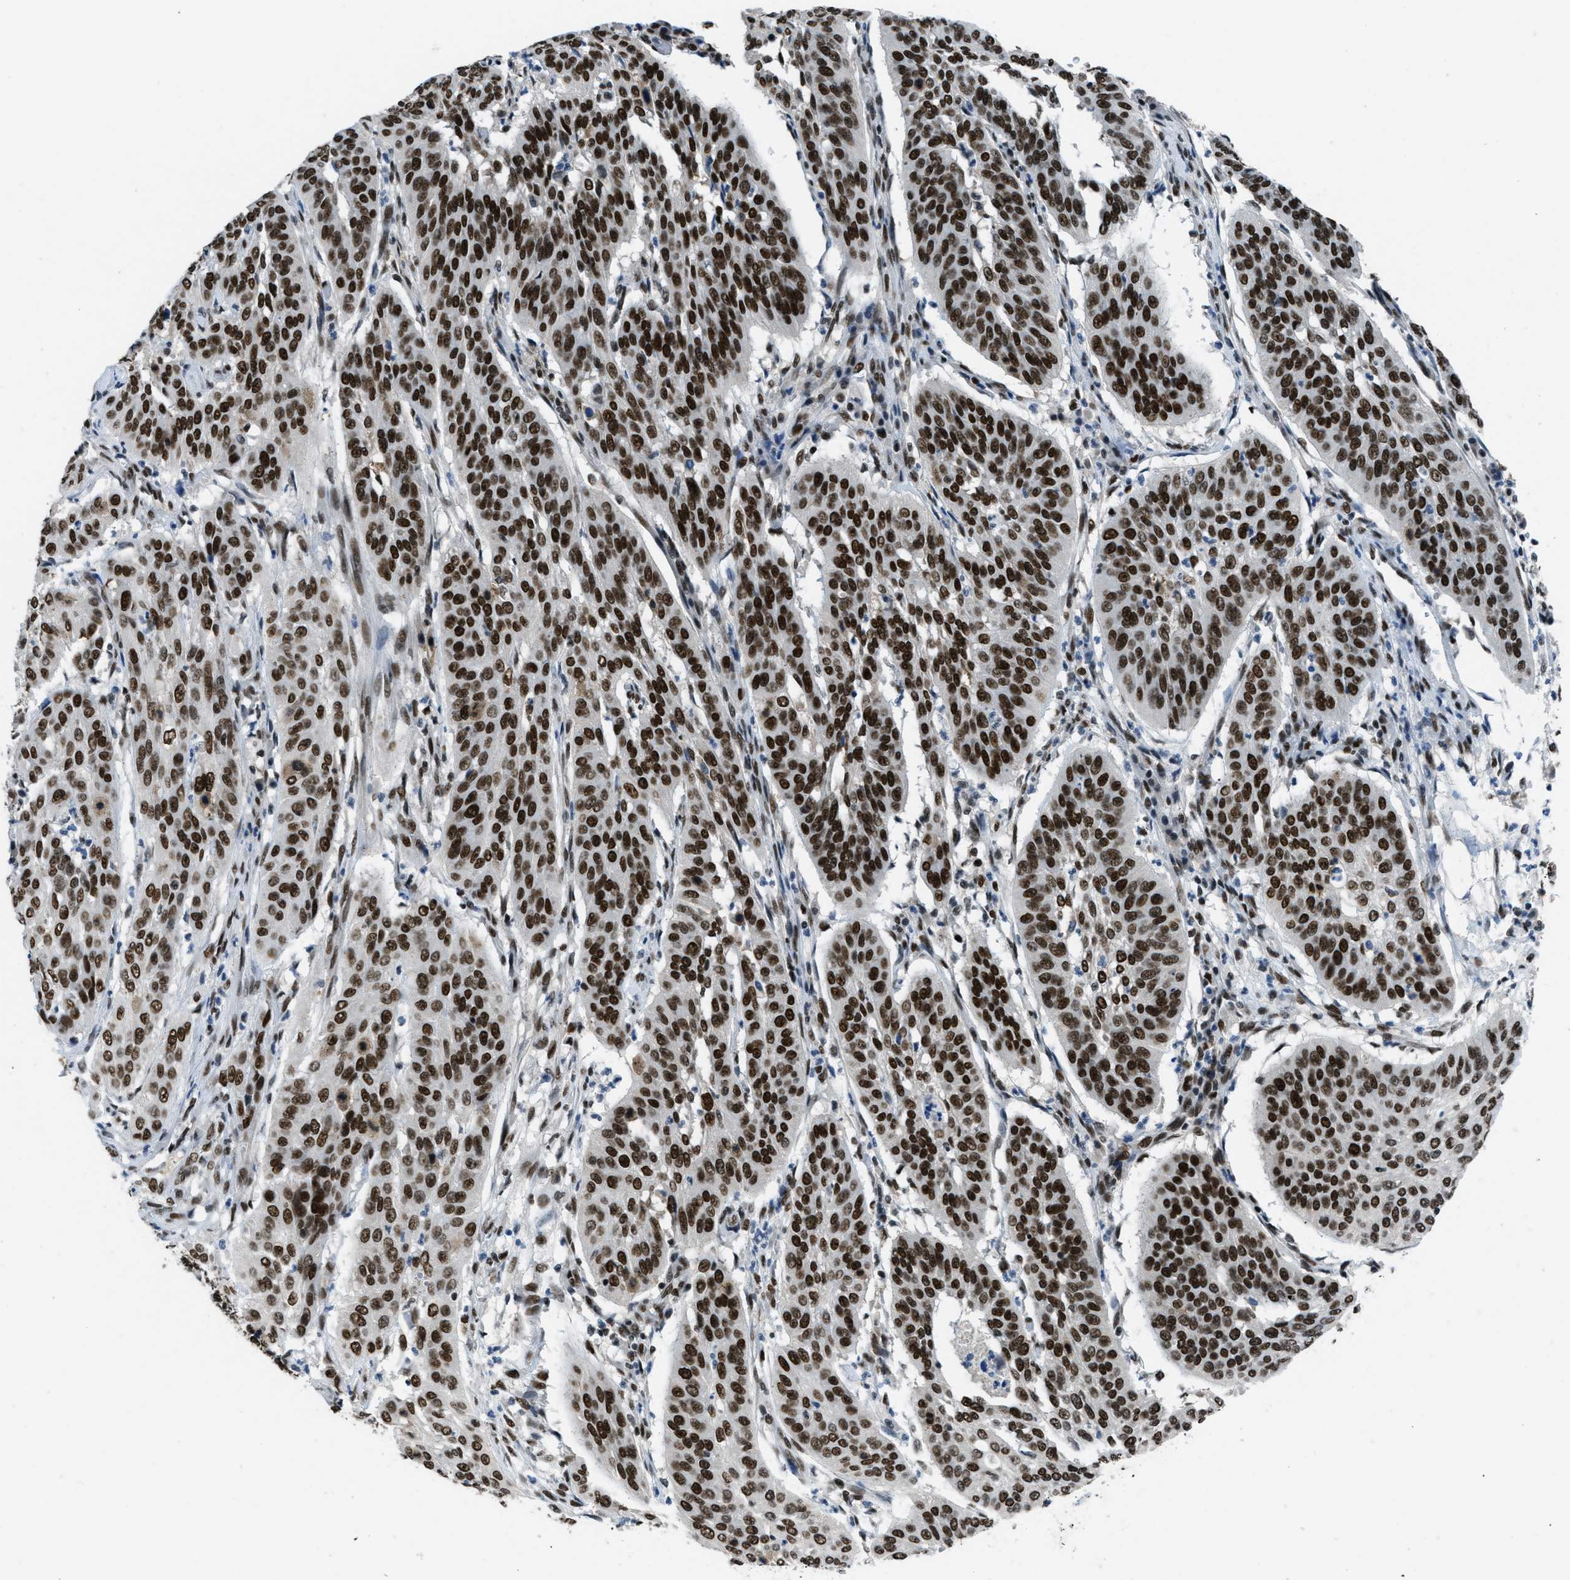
{"staining": {"intensity": "strong", "quantity": ">75%", "location": "nuclear"}, "tissue": "cervical cancer", "cell_type": "Tumor cells", "image_type": "cancer", "snomed": [{"axis": "morphology", "description": "Normal tissue, NOS"}, {"axis": "morphology", "description": "Squamous cell carcinoma, NOS"}, {"axis": "topography", "description": "Cervix"}], "caption": "Cervical cancer stained with a brown dye demonstrates strong nuclear positive expression in about >75% of tumor cells.", "gene": "GATAD2B", "patient": {"sex": "female", "age": 39}}